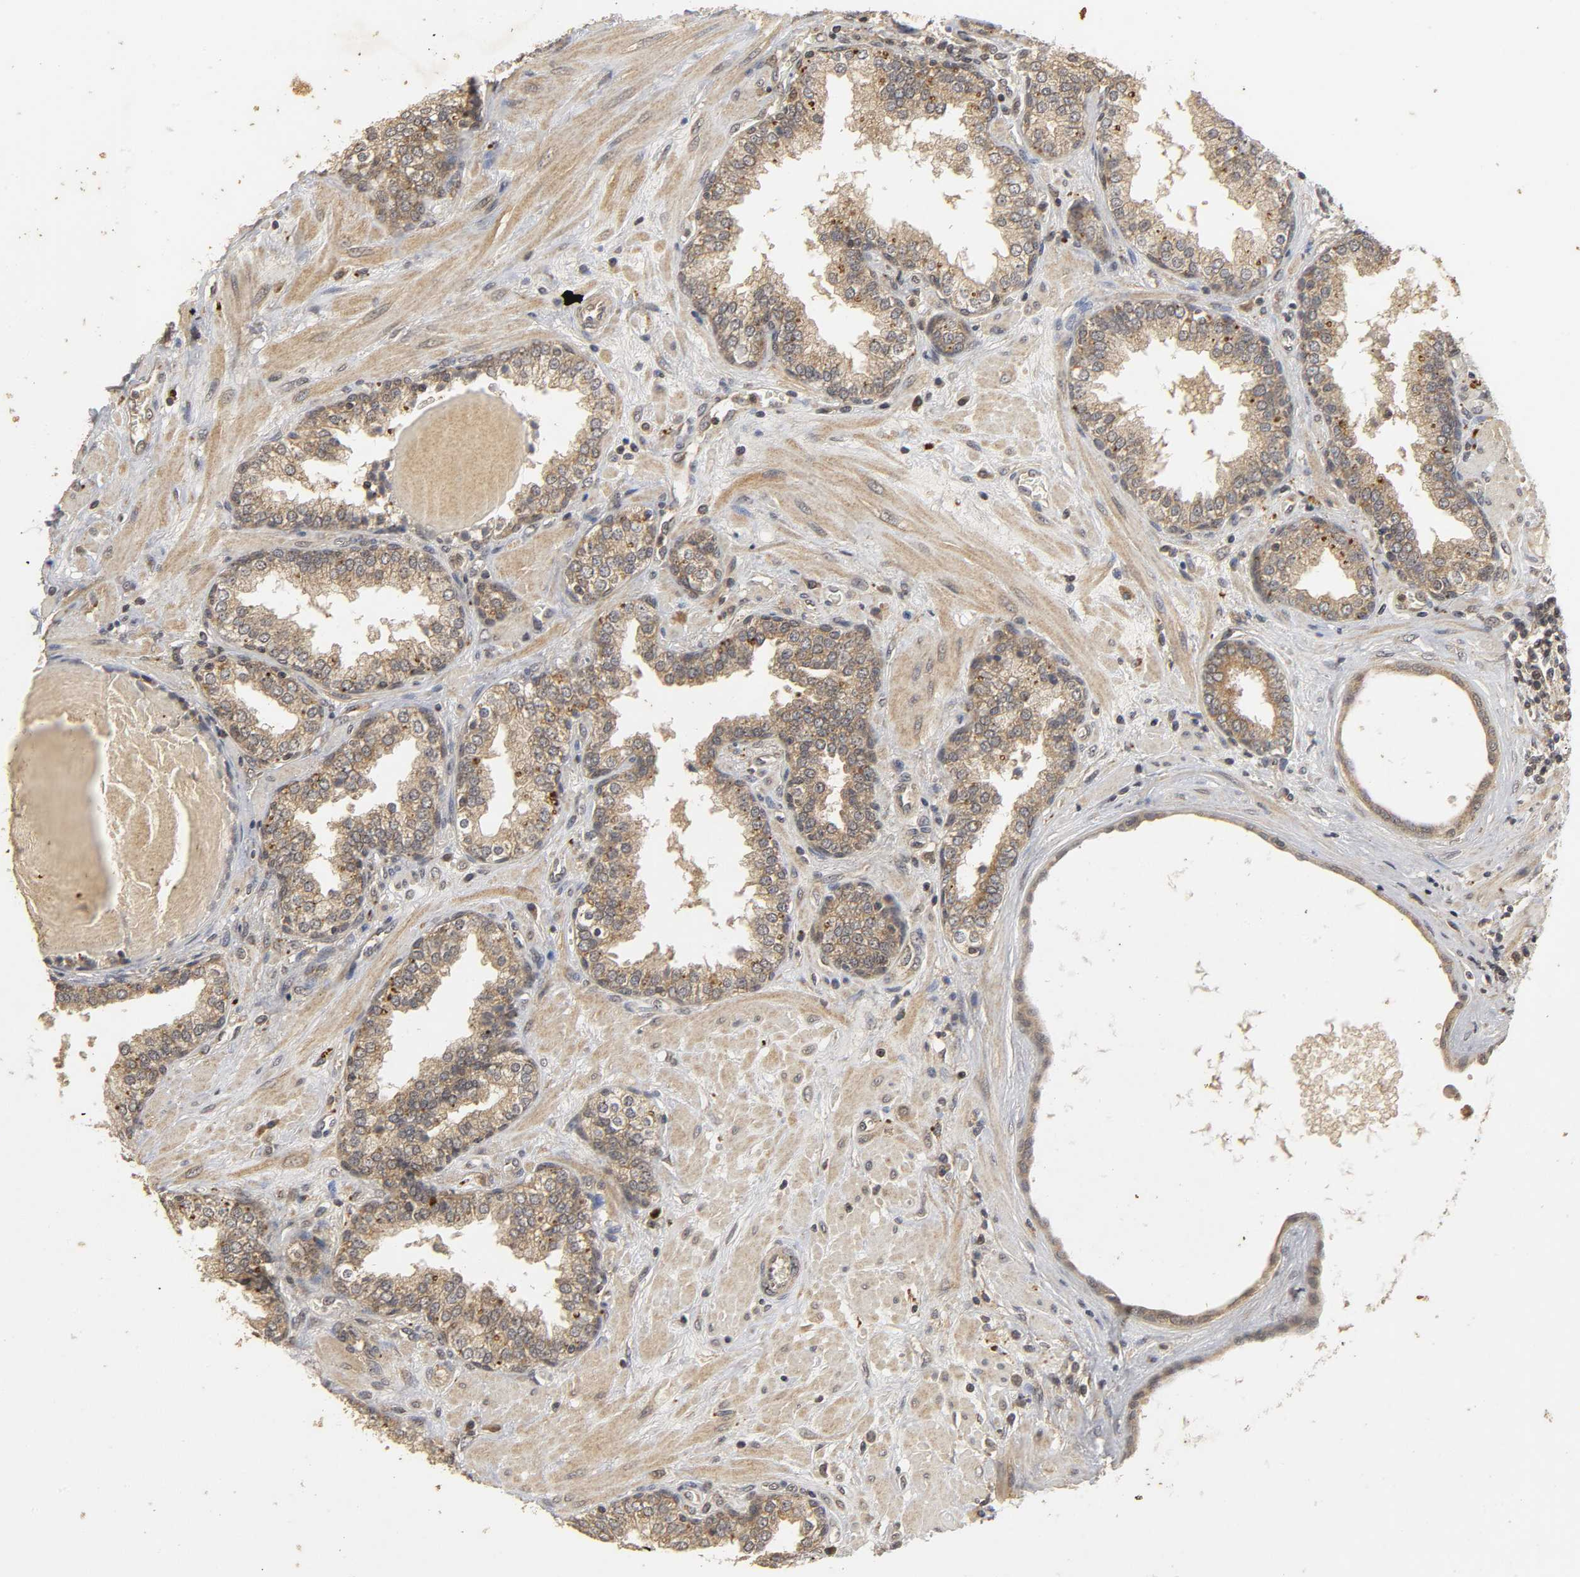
{"staining": {"intensity": "moderate", "quantity": ">75%", "location": "cytoplasmic/membranous"}, "tissue": "prostate", "cell_type": "Glandular cells", "image_type": "normal", "snomed": [{"axis": "morphology", "description": "Normal tissue, NOS"}, {"axis": "topography", "description": "Prostate"}], "caption": "A brown stain highlights moderate cytoplasmic/membranous expression of a protein in glandular cells of unremarkable prostate.", "gene": "TRAF6", "patient": {"sex": "male", "age": 51}}